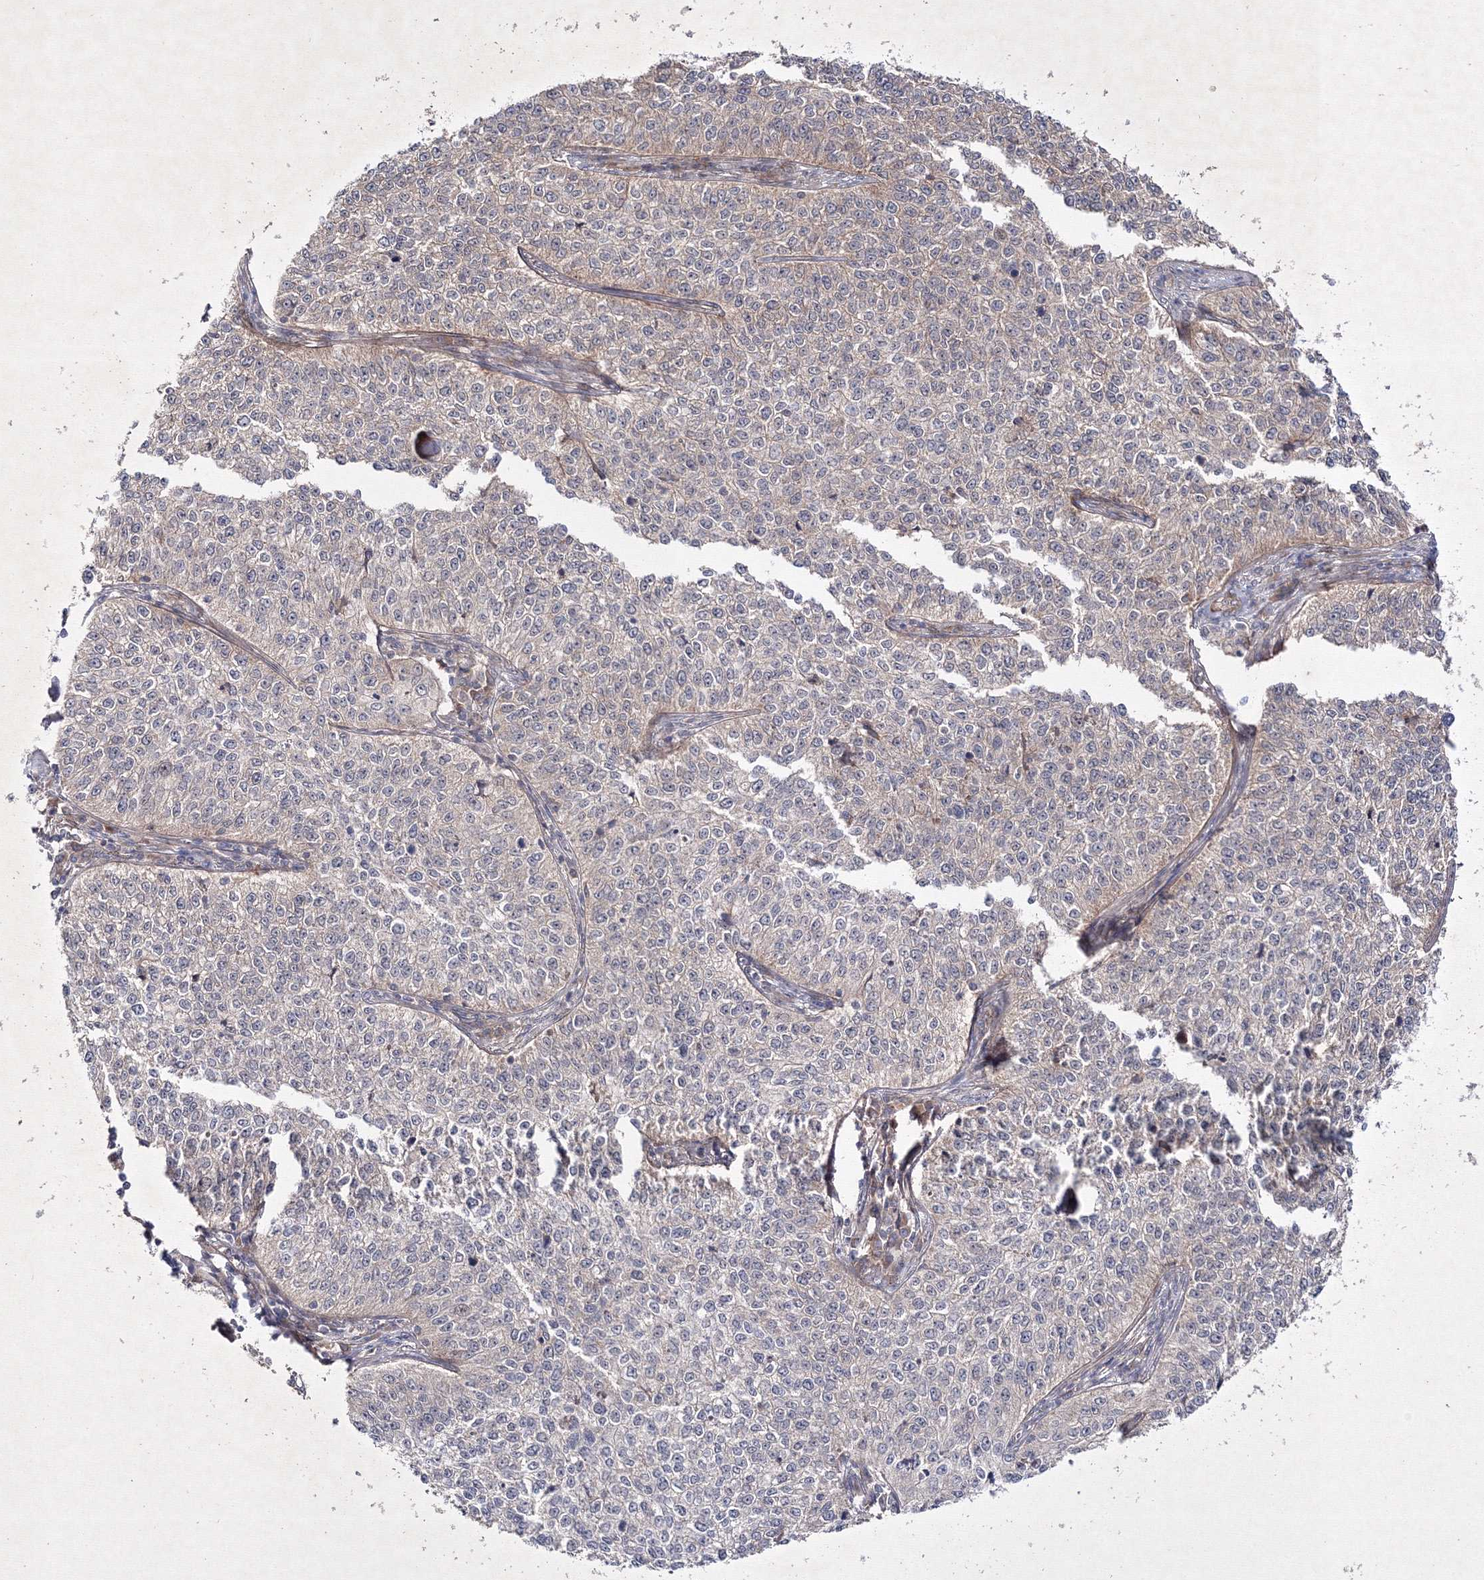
{"staining": {"intensity": "moderate", "quantity": "25%-75%", "location": "cytoplasmic/membranous"}, "tissue": "cervical cancer", "cell_type": "Tumor cells", "image_type": "cancer", "snomed": [{"axis": "morphology", "description": "Squamous cell carcinoma, NOS"}, {"axis": "topography", "description": "Cervix"}], "caption": "Immunohistochemical staining of cervical cancer (squamous cell carcinoma) reveals medium levels of moderate cytoplasmic/membranous protein staining in about 25%-75% of tumor cells. The staining was performed using DAB, with brown indicating positive protein expression. Nuclei are stained blue with hematoxylin.", "gene": "GFM1", "patient": {"sex": "female", "age": 35}}